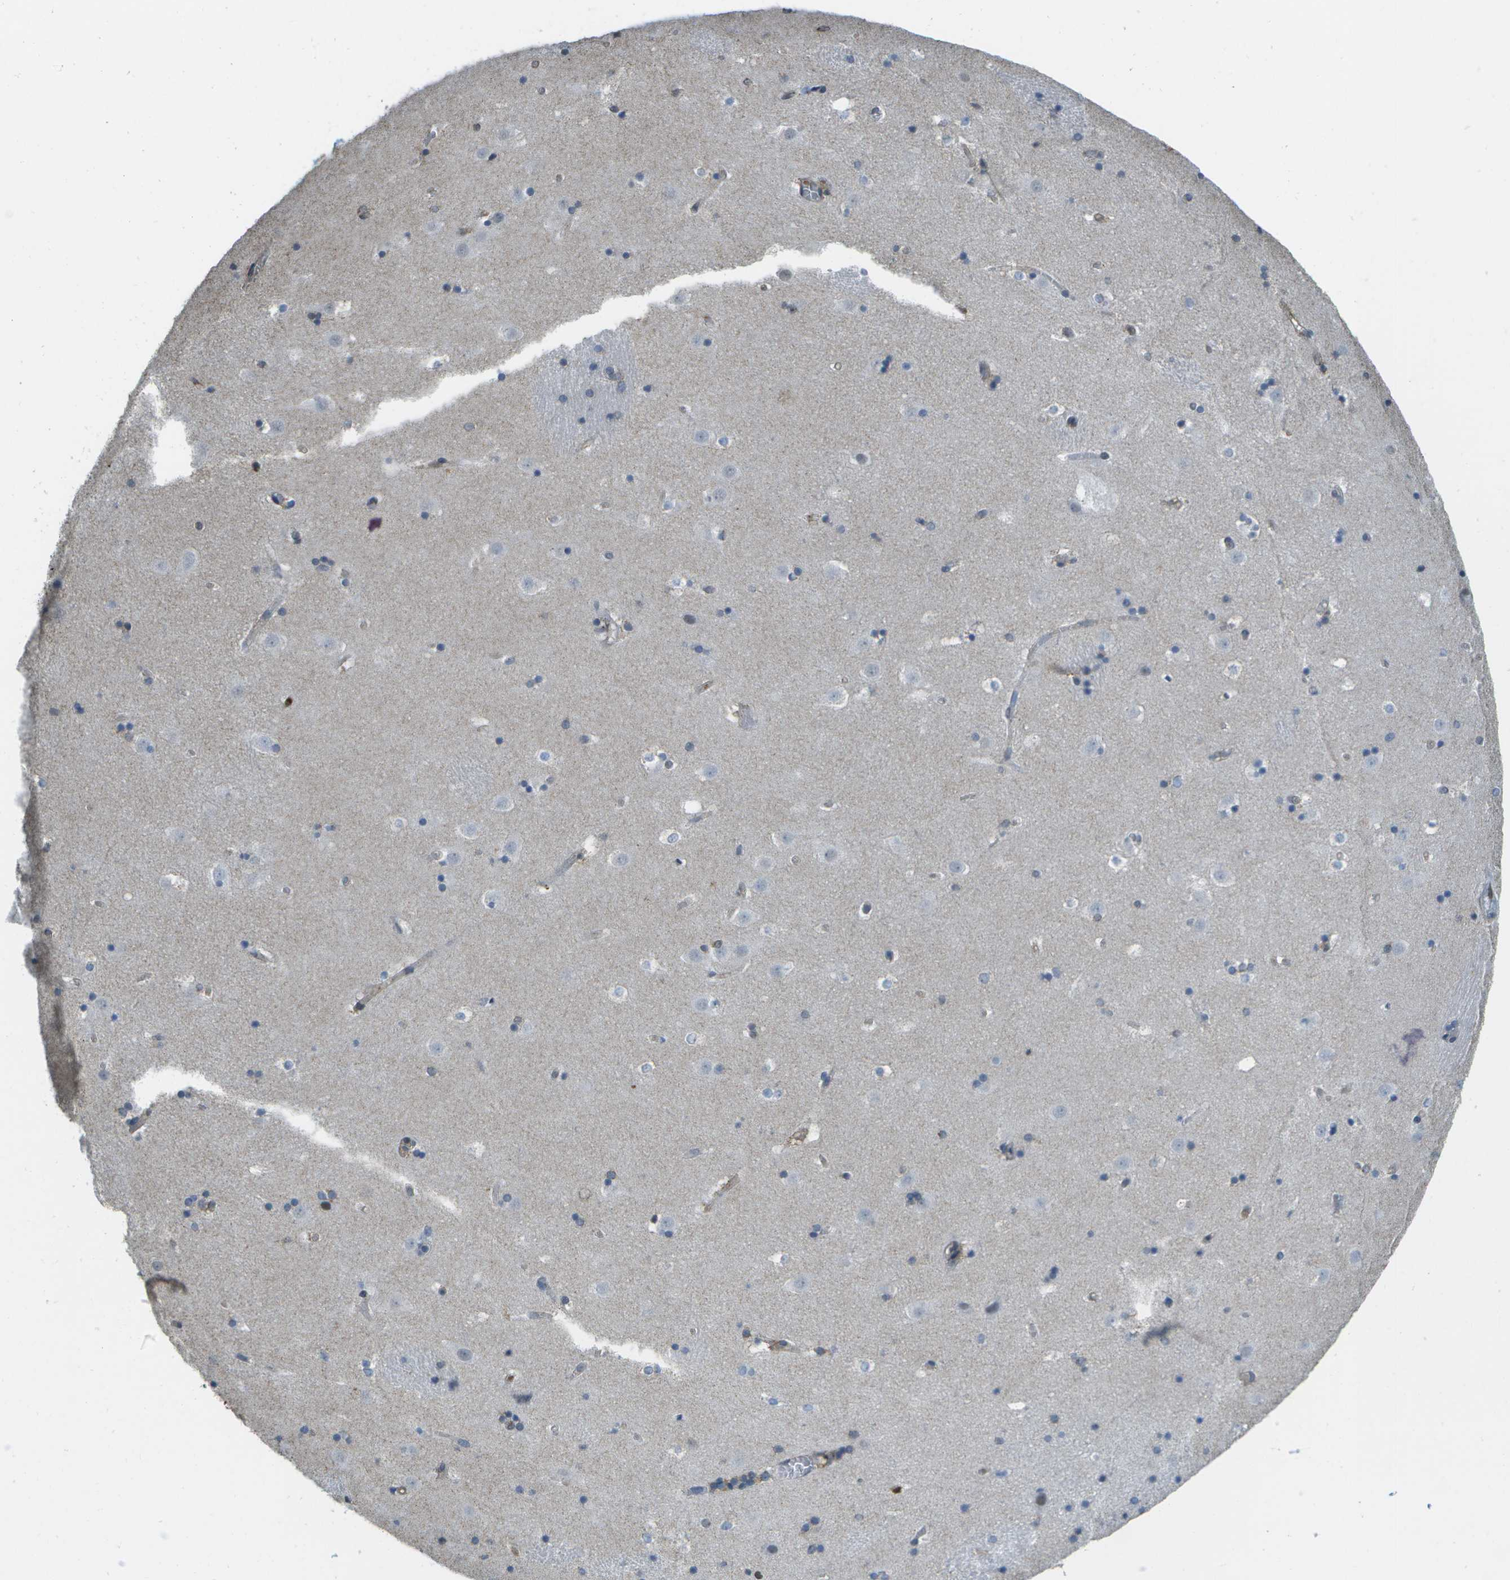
{"staining": {"intensity": "moderate", "quantity": "<25%", "location": "cytoplasmic/membranous"}, "tissue": "caudate", "cell_type": "Glial cells", "image_type": "normal", "snomed": [{"axis": "morphology", "description": "Normal tissue, NOS"}, {"axis": "topography", "description": "Lateral ventricle wall"}], "caption": "DAB (3,3'-diaminobenzidine) immunohistochemical staining of normal caudate demonstrates moderate cytoplasmic/membranous protein staining in about <25% of glial cells. (Brightfield microscopy of DAB IHC at high magnification).", "gene": "CACHD1", "patient": {"sex": "male", "age": 45}}